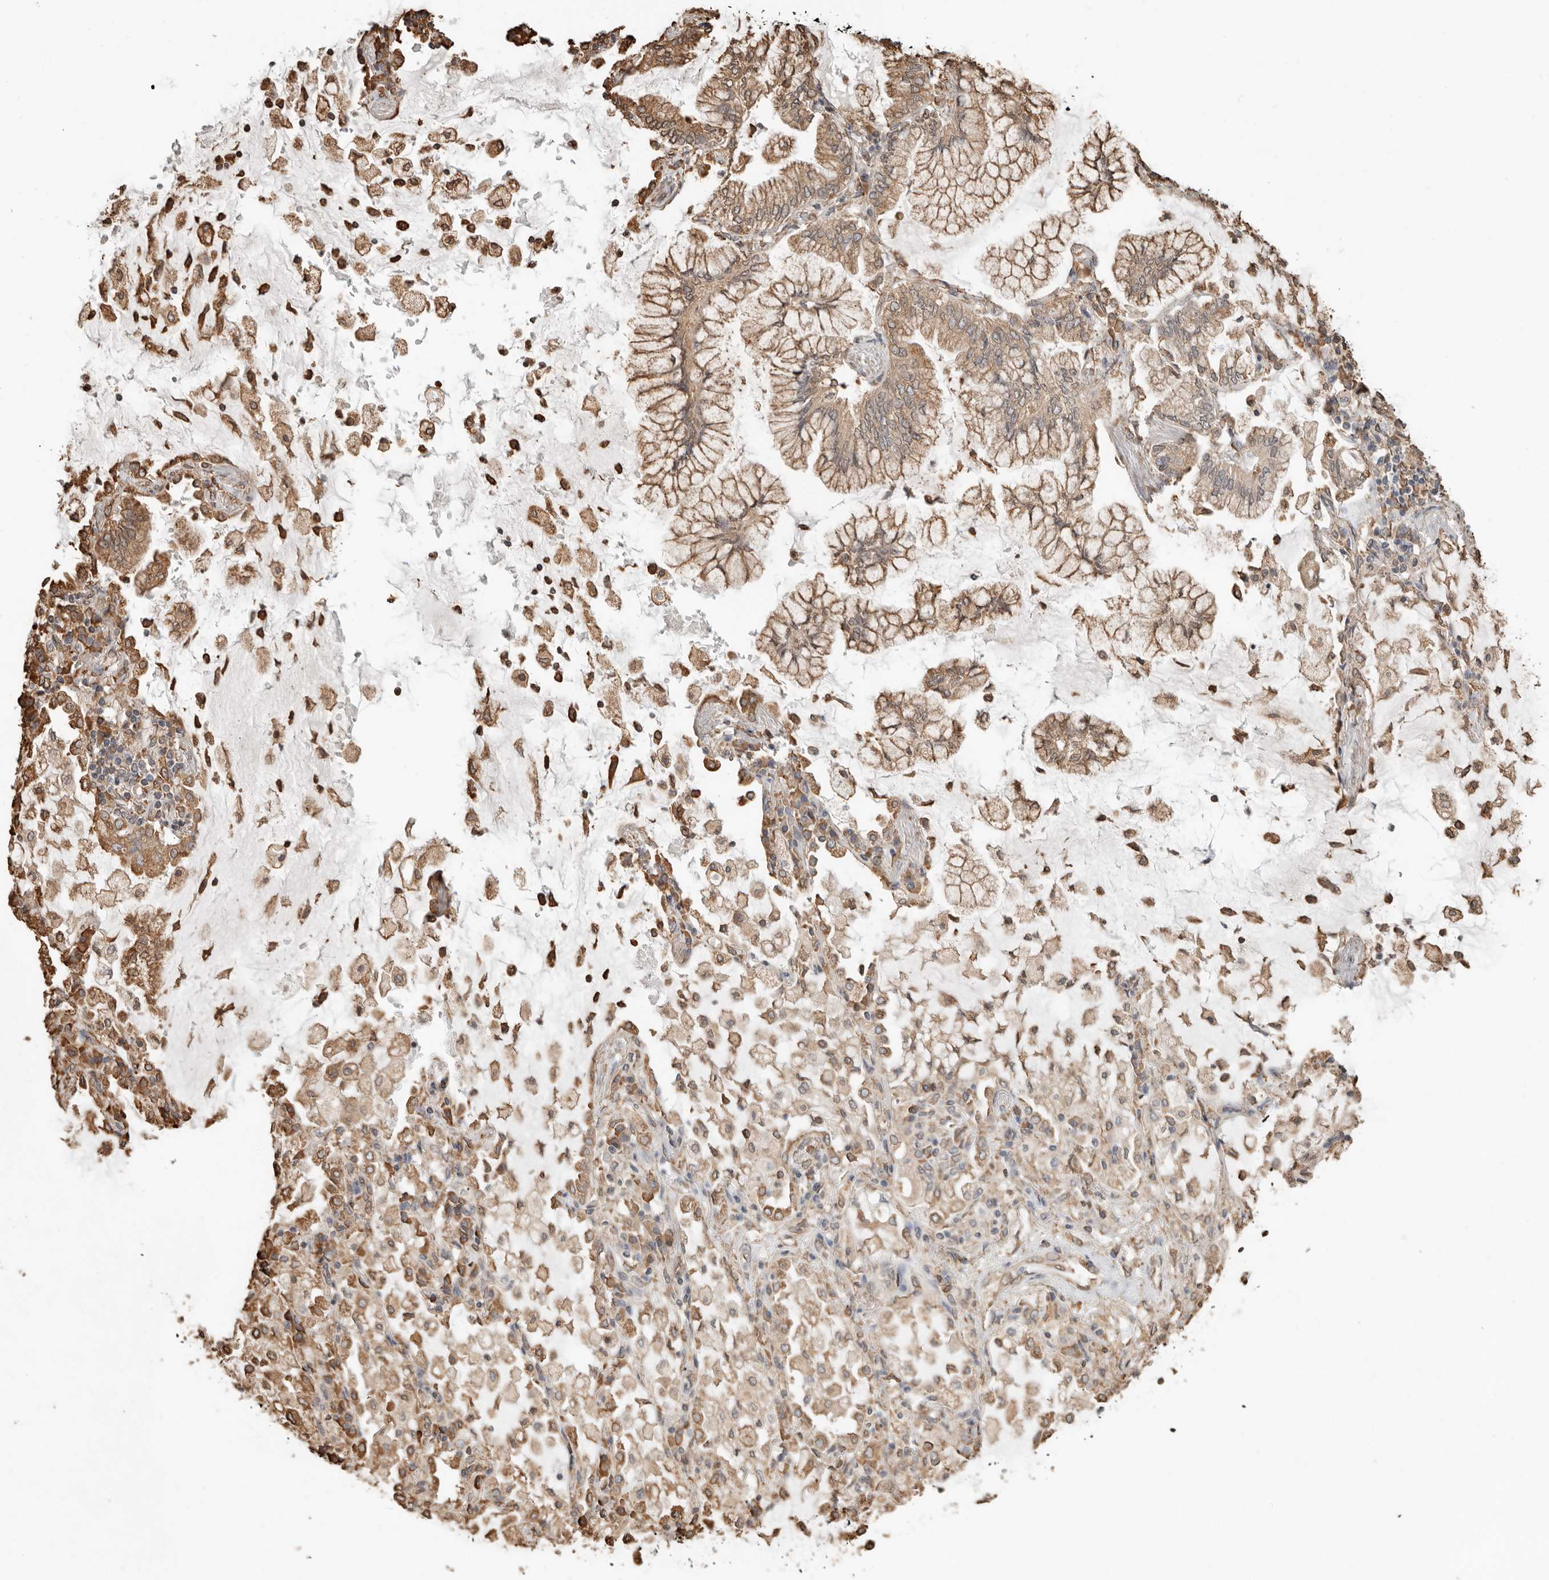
{"staining": {"intensity": "moderate", "quantity": ">75%", "location": "cytoplasmic/membranous"}, "tissue": "lung cancer", "cell_type": "Tumor cells", "image_type": "cancer", "snomed": [{"axis": "morphology", "description": "Adenocarcinoma, NOS"}, {"axis": "topography", "description": "Lung"}], "caption": "A histopathology image of lung cancer stained for a protein displays moderate cytoplasmic/membranous brown staining in tumor cells. The protein is shown in brown color, while the nuclei are stained blue.", "gene": "ARHGEF10L", "patient": {"sex": "female", "age": 70}}